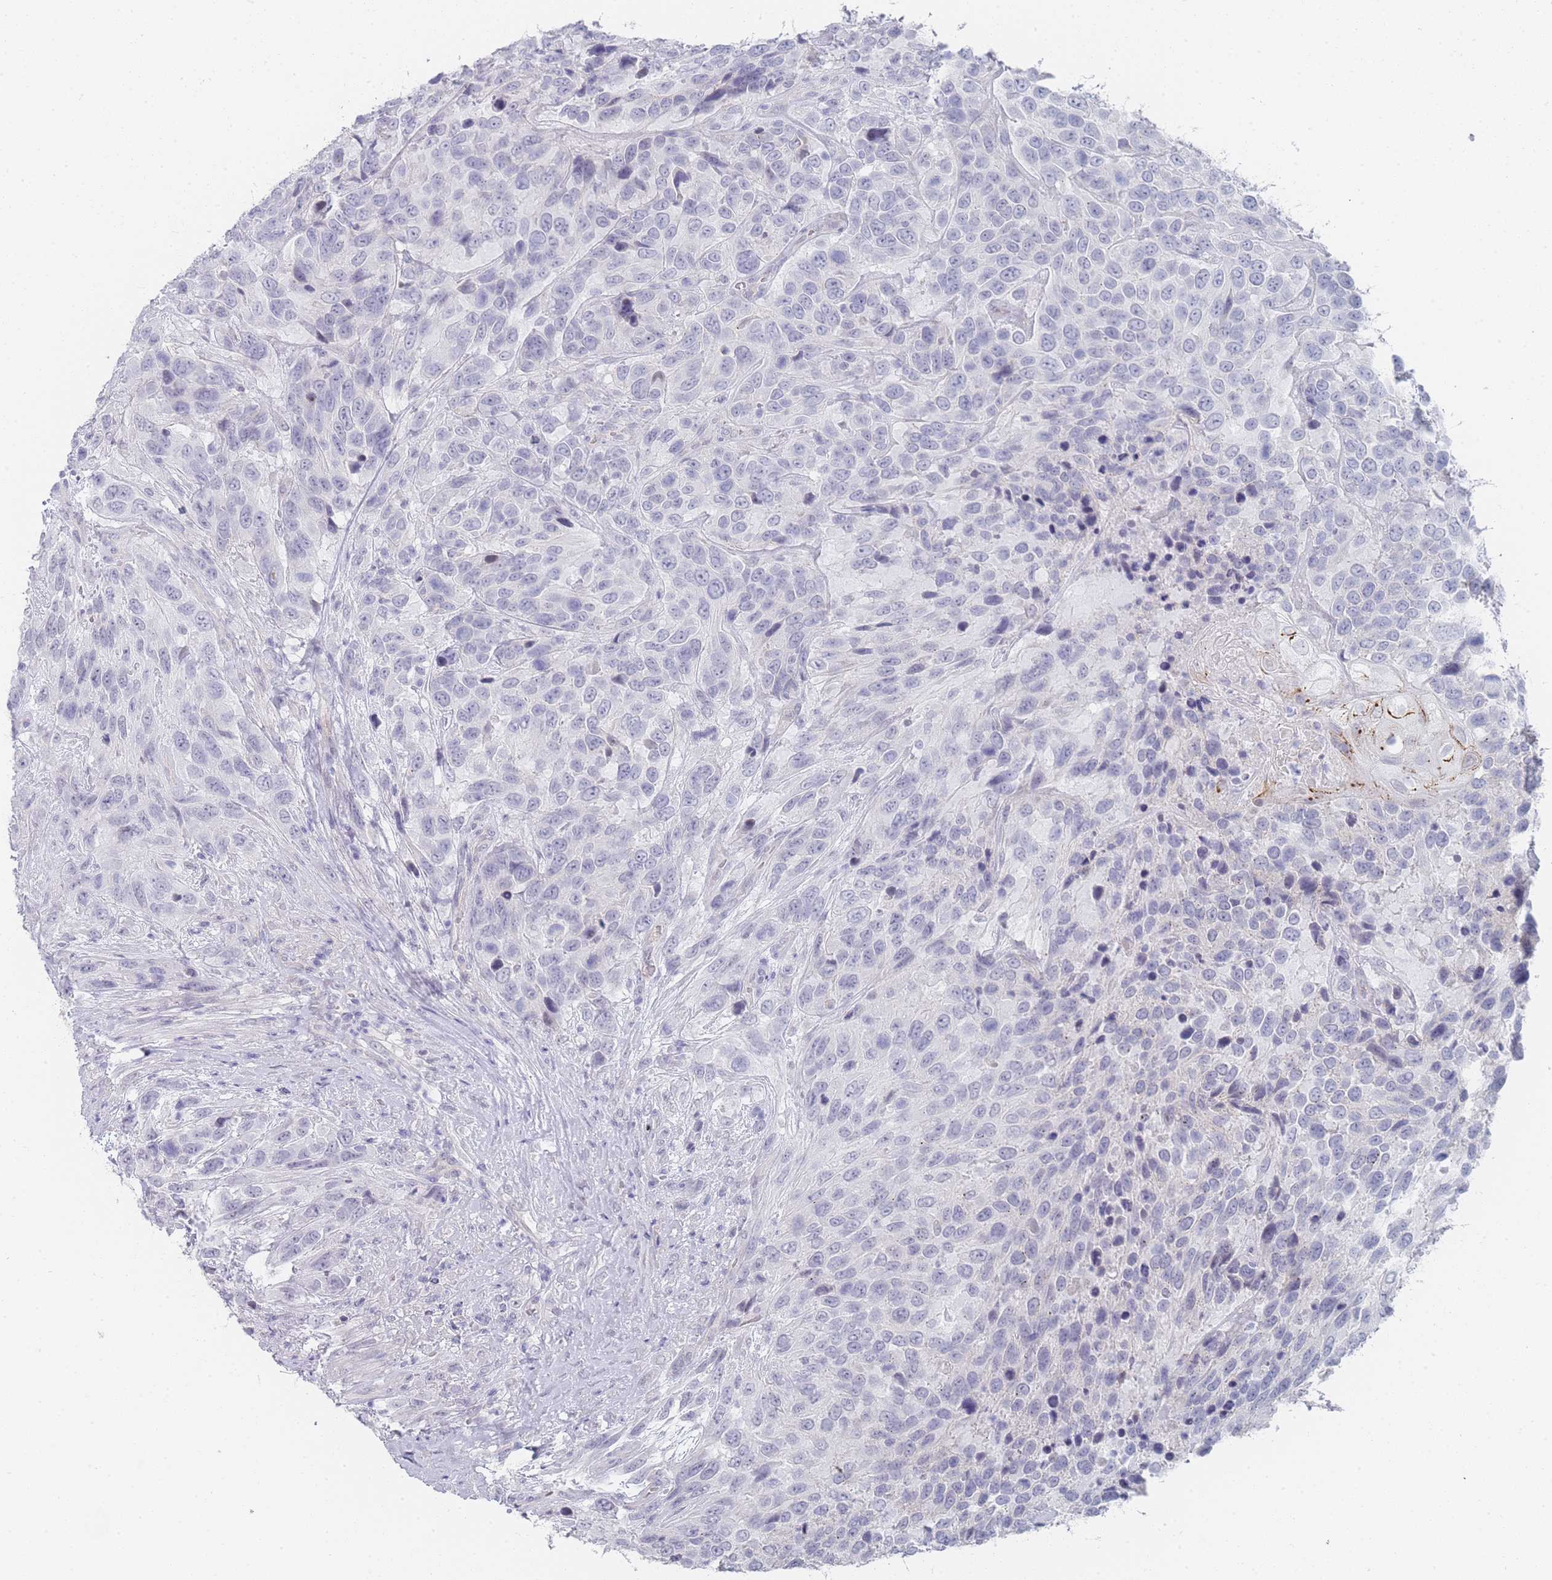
{"staining": {"intensity": "negative", "quantity": "none", "location": "none"}, "tissue": "urothelial cancer", "cell_type": "Tumor cells", "image_type": "cancer", "snomed": [{"axis": "morphology", "description": "Urothelial carcinoma, High grade"}, {"axis": "topography", "description": "Urinary bladder"}], "caption": "High-grade urothelial carcinoma was stained to show a protein in brown. There is no significant positivity in tumor cells. (Brightfield microscopy of DAB (3,3'-diaminobenzidine) immunohistochemistry at high magnification).", "gene": "IMPG1", "patient": {"sex": "female", "age": 70}}